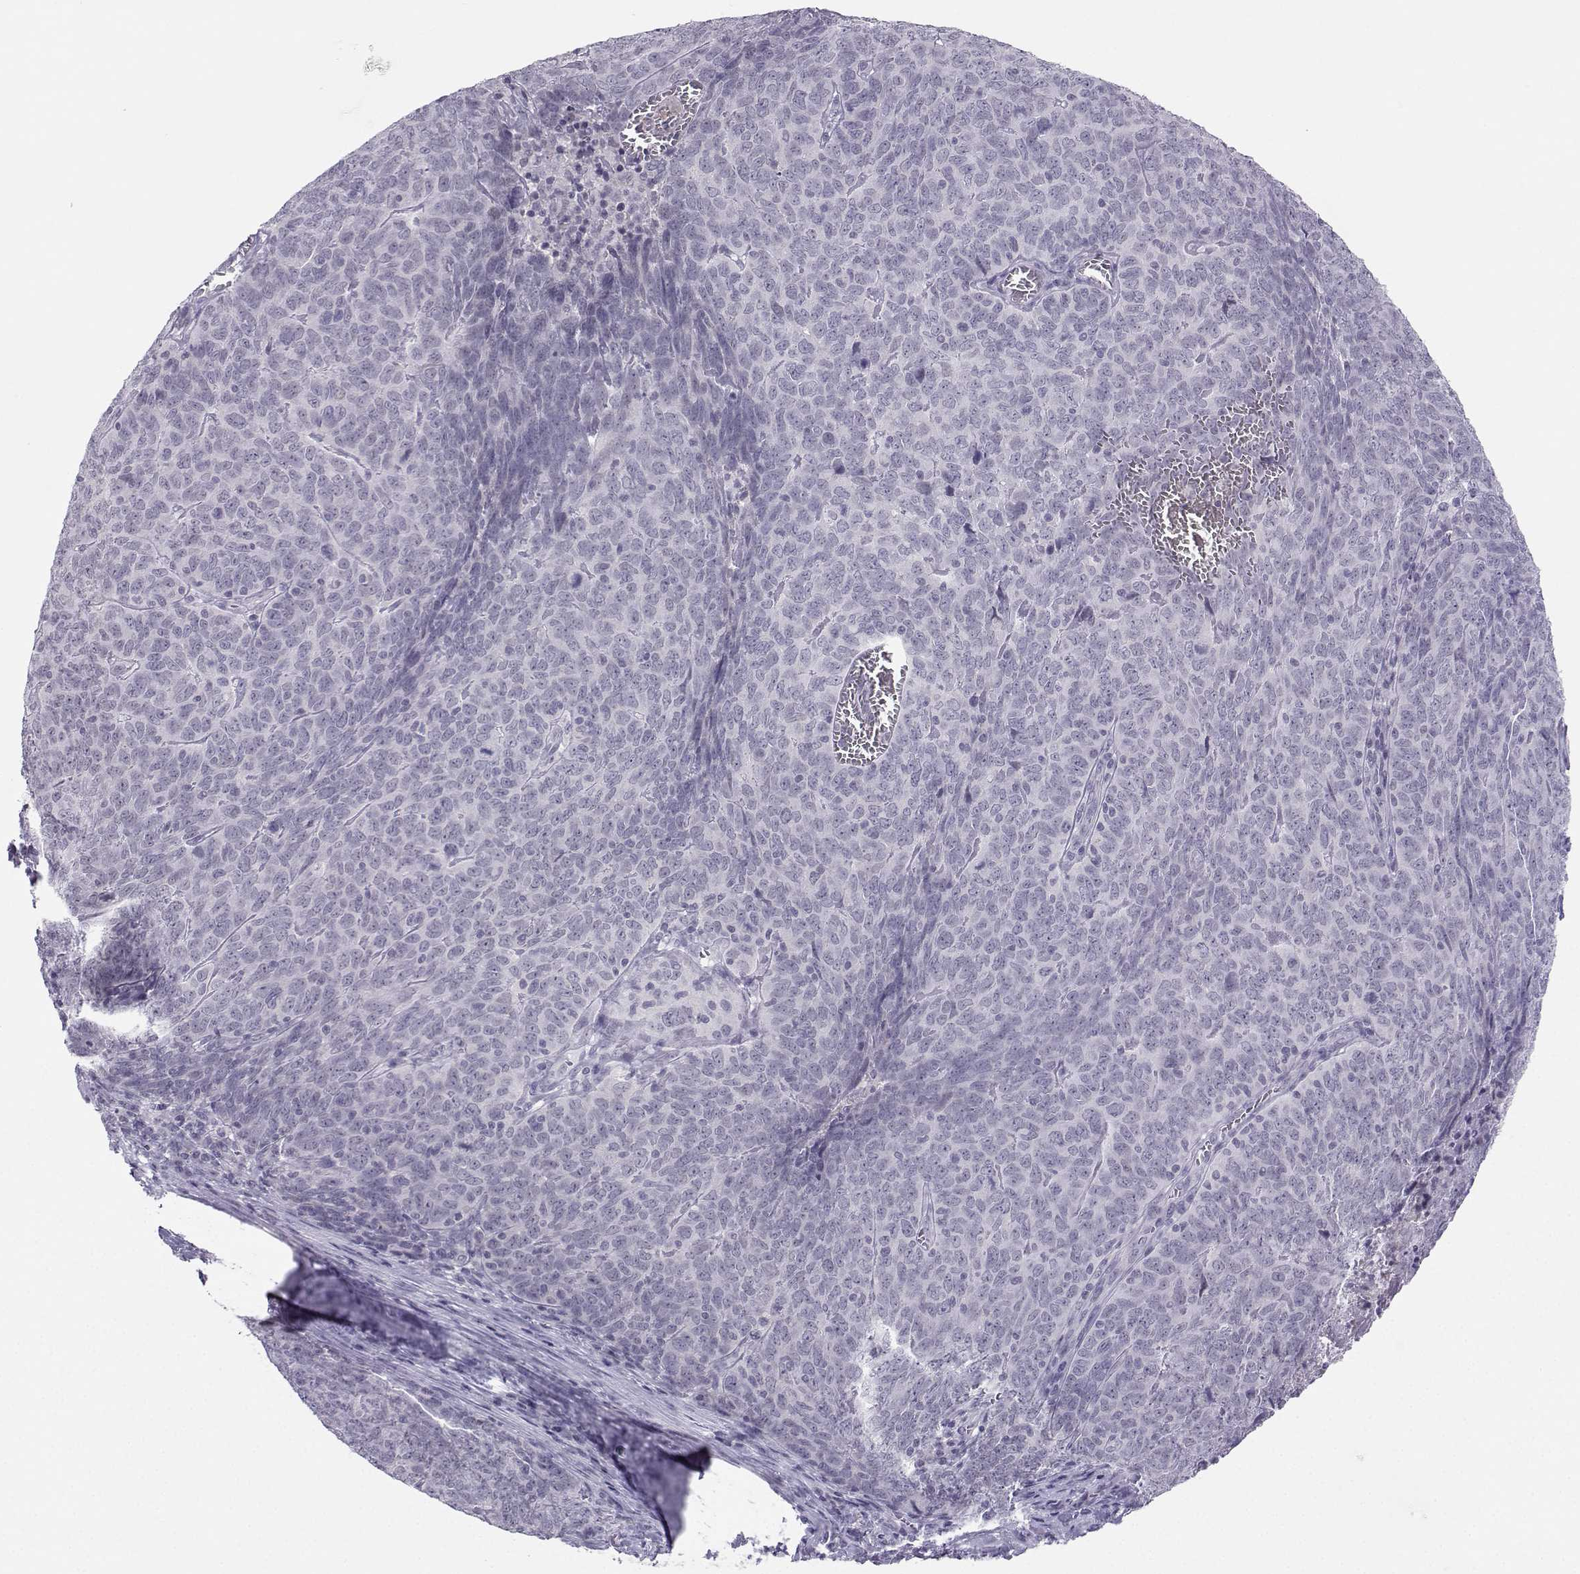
{"staining": {"intensity": "negative", "quantity": "none", "location": "none"}, "tissue": "skin cancer", "cell_type": "Tumor cells", "image_type": "cancer", "snomed": [{"axis": "morphology", "description": "Squamous cell carcinoma, NOS"}, {"axis": "topography", "description": "Skin"}, {"axis": "topography", "description": "Anal"}], "caption": "Human squamous cell carcinoma (skin) stained for a protein using IHC demonstrates no staining in tumor cells.", "gene": "LHX1", "patient": {"sex": "female", "age": 51}}